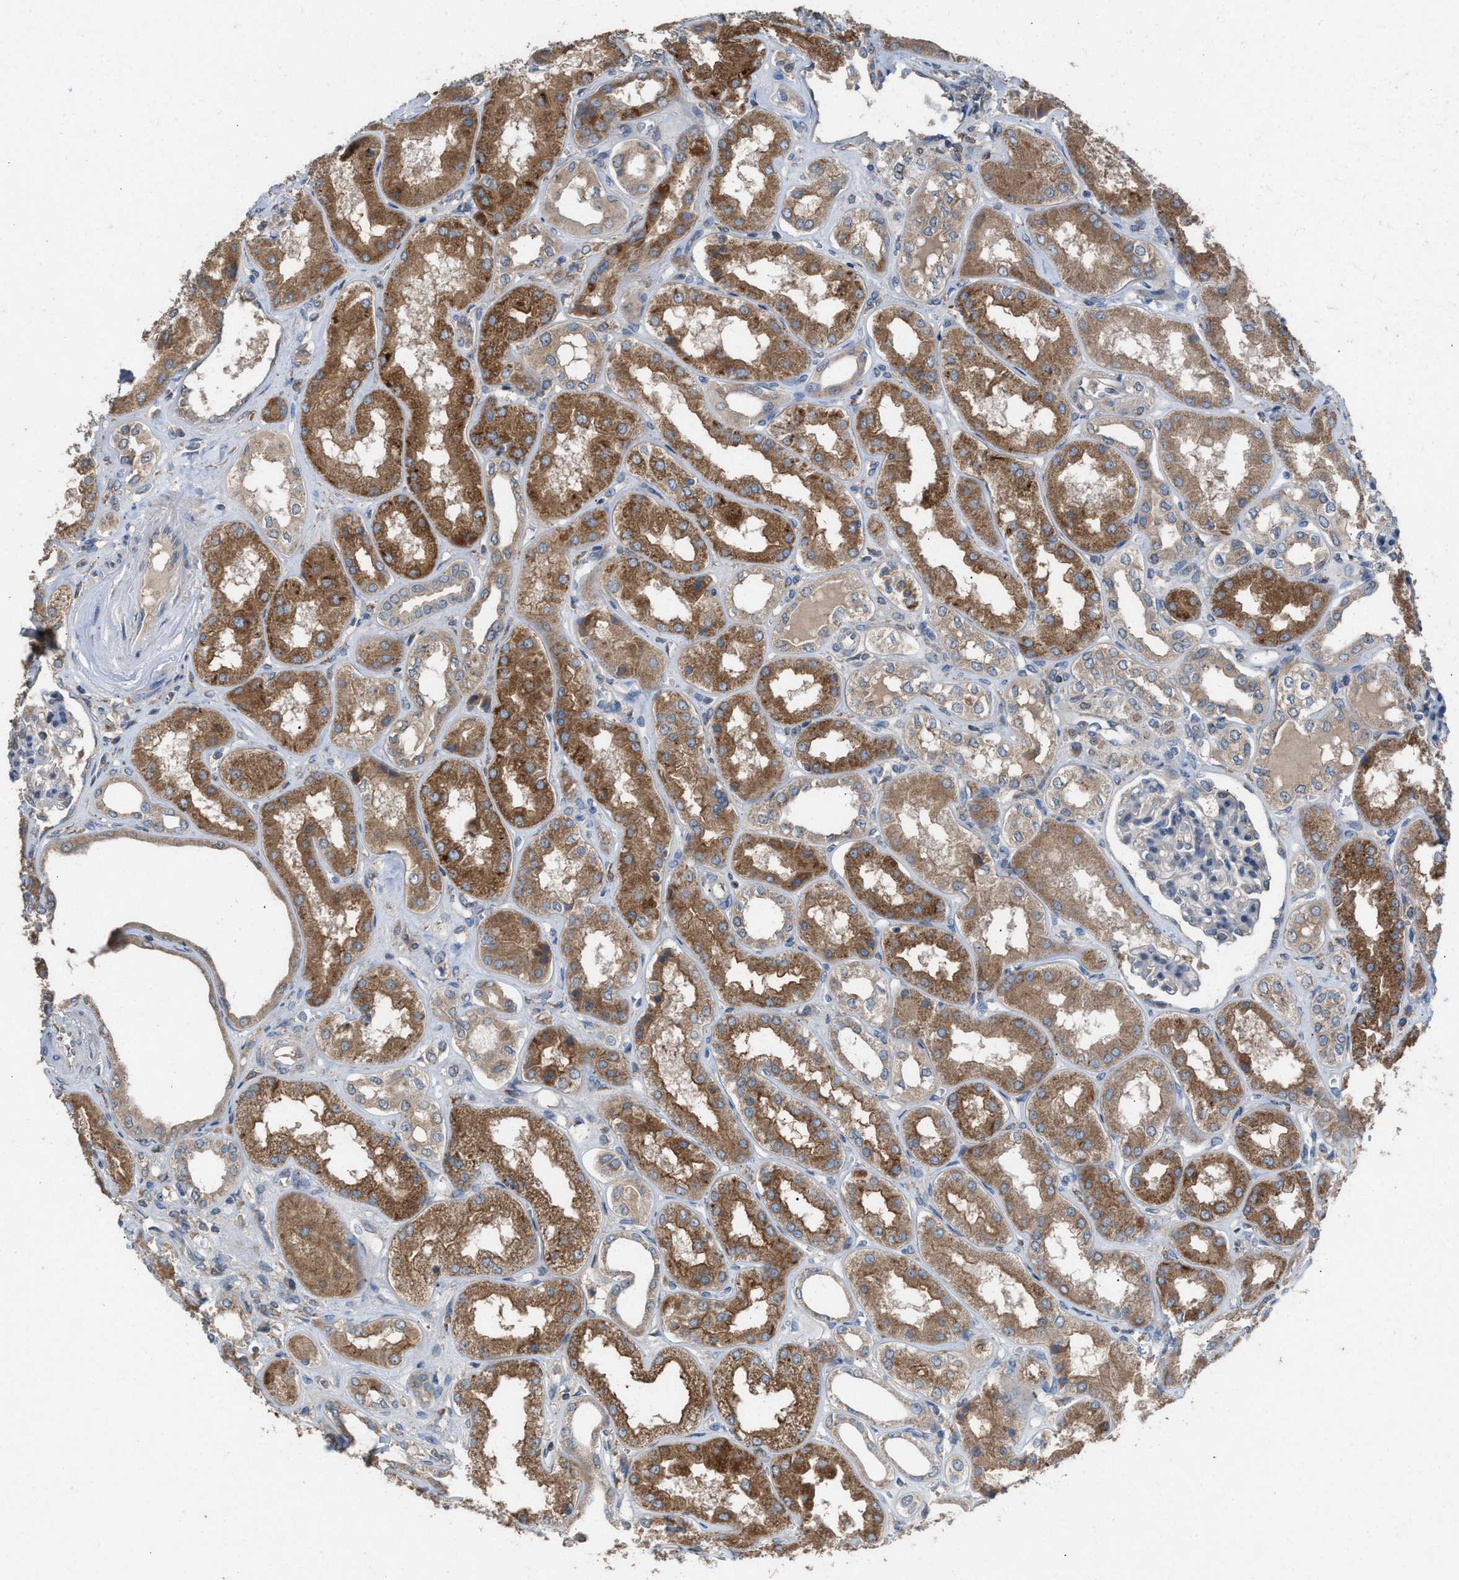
{"staining": {"intensity": "weak", "quantity": "<25%", "location": "cytoplasmic/membranous"}, "tissue": "kidney", "cell_type": "Cells in glomeruli", "image_type": "normal", "snomed": [{"axis": "morphology", "description": "Normal tissue, NOS"}, {"axis": "topography", "description": "Kidney"}], "caption": "DAB immunohistochemical staining of normal kidney reveals no significant positivity in cells in glomeruli. (Brightfield microscopy of DAB IHC at high magnification).", "gene": "TPK1", "patient": {"sex": "female", "age": 56}}